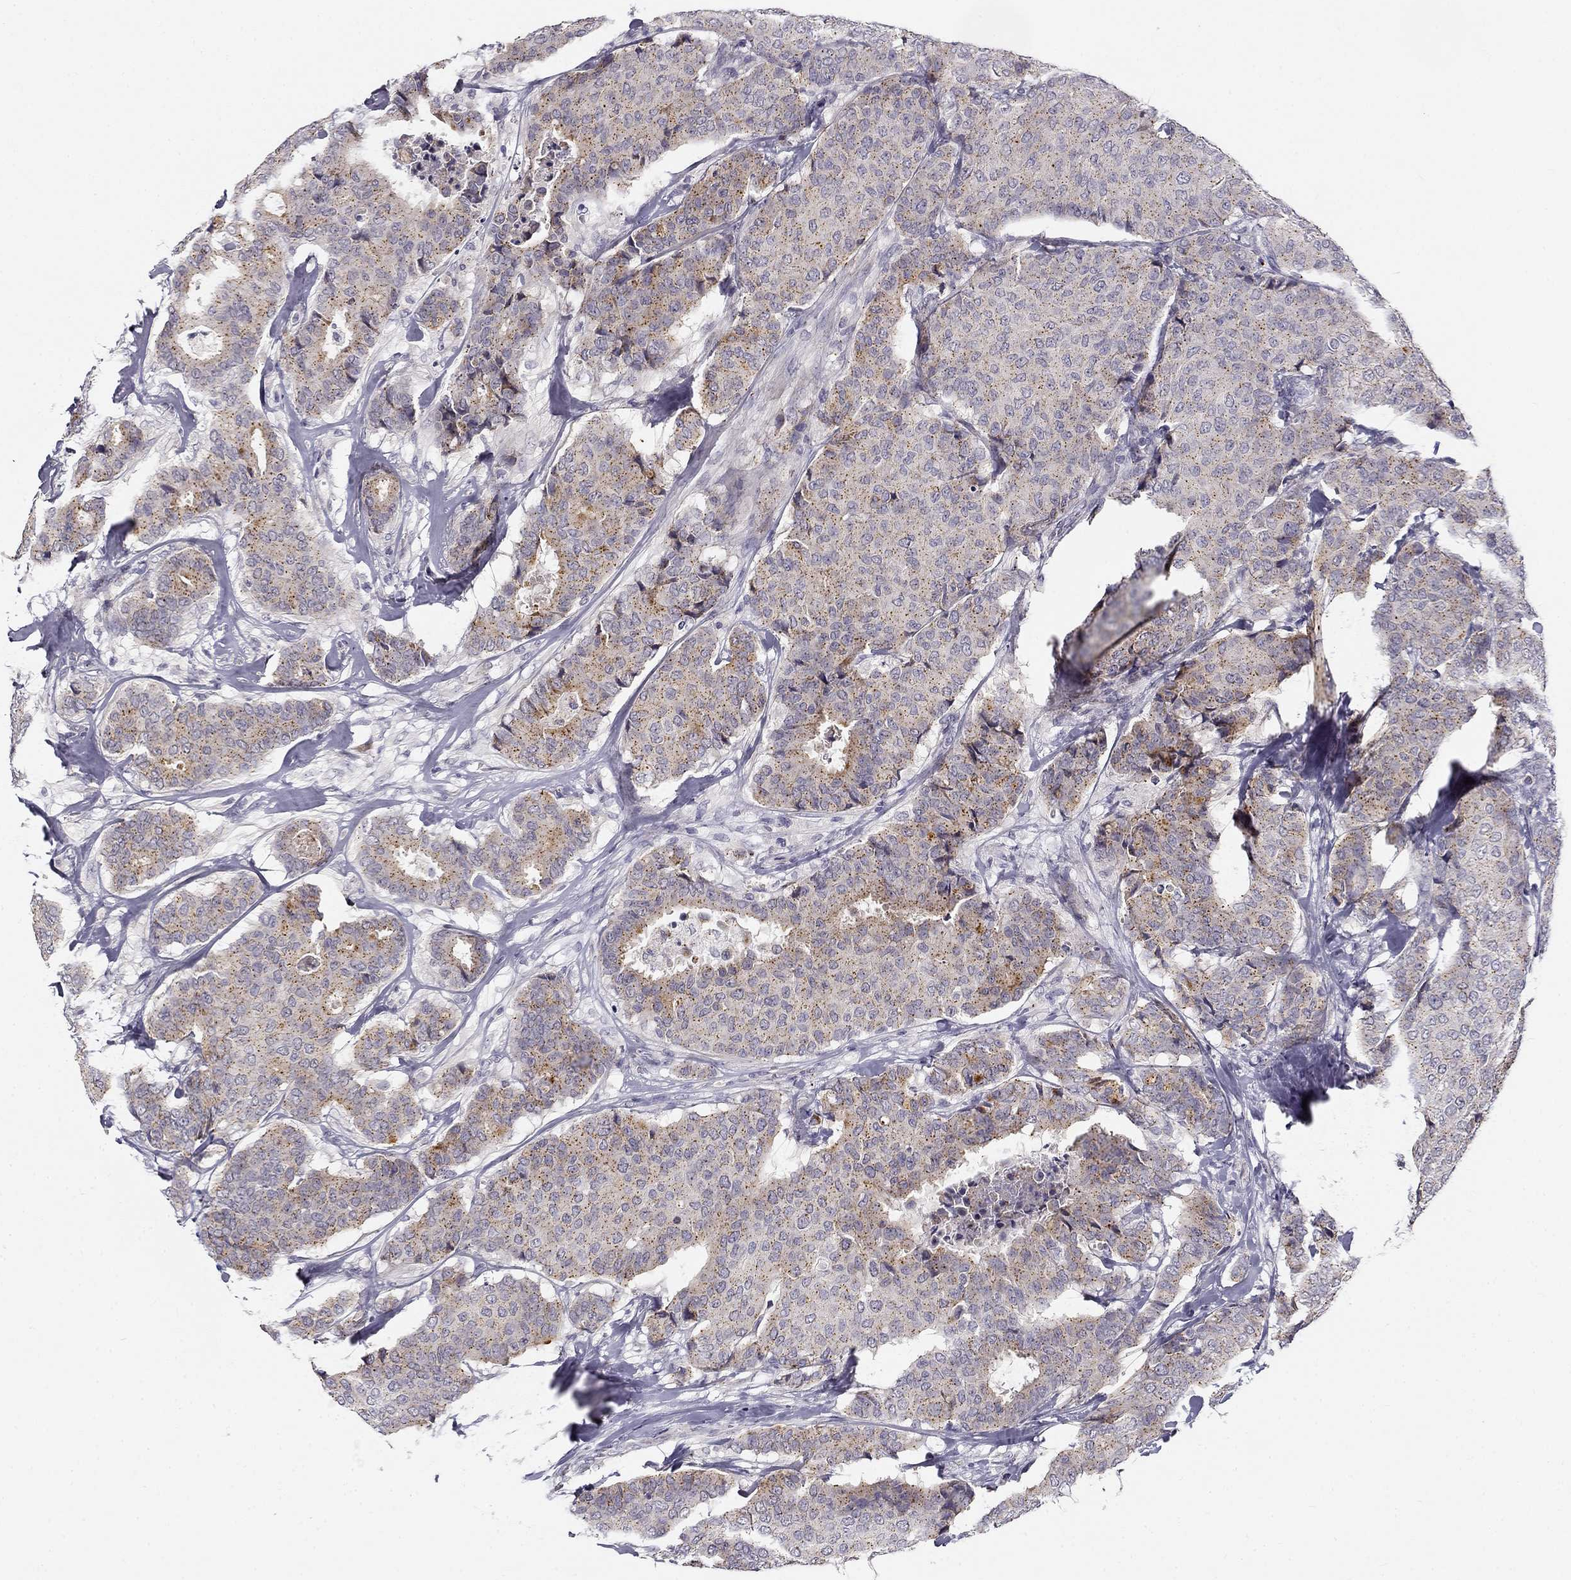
{"staining": {"intensity": "moderate", "quantity": ">75%", "location": "cytoplasmic/membranous"}, "tissue": "breast cancer", "cell_type": "Tumor cells", "image_type": "cancer", "snomed": [{"axis": "morphology", "description": "Duct carcinoma"}, {"axis": "topography", "description": "Breast"}], "caption": "Intraductal carcinoma (breast) stained with immunohistochemistry (IHC) demonstrates moderate cytoplasmic/membranous staining in approximately >75% of tumor cells. The staining was performed using DAB (3,3'-diaminobenzidine), with brown indicating positive protein expression. Nuclei are stained blue with hematoxylin.", "gene": "CNR1", "patient": {"sex": "female", "age": 75}}